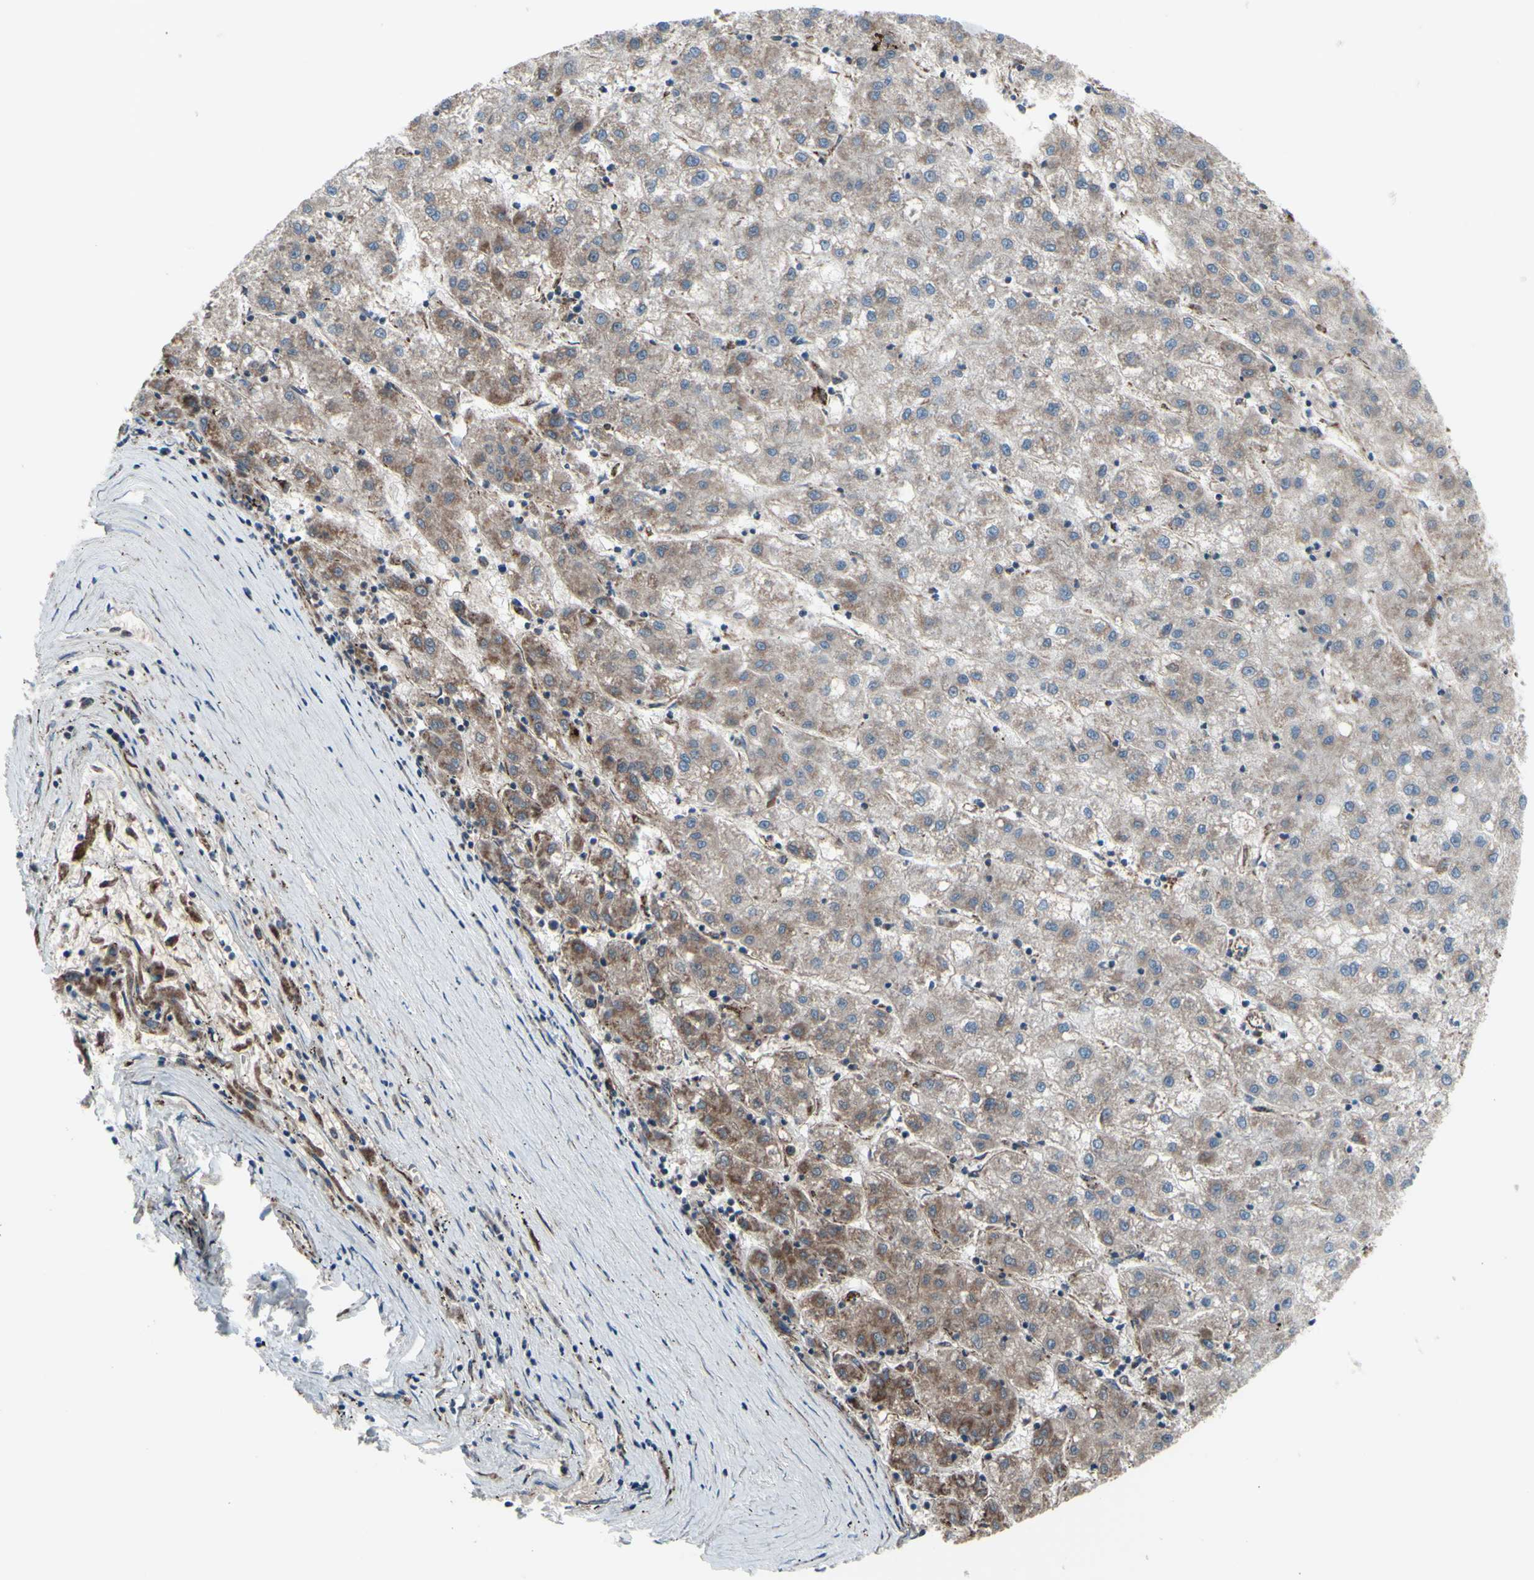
{"staining": {"intensity": "weak", "quantity": ">75%", "location": "cytoplasmic/membranous"}, "tissue": "liver cancer", "cell_type": "Tumor cells", "image_type": "cancer", "snomed": [{"axis": "morphology", "description": "Carcinoma, Hepatocellular, NOS"}, {"axis": "topography", "description": "Liver"}], "caption": "Human hepatocellular carcinoma (liver) stained for a protein (brown) reveals weak cytoplasmic/membranous positive positivity in about >75% of tumor cells.", "gene": "EMC7", "patient": {"sex": "male", "age": 72}}